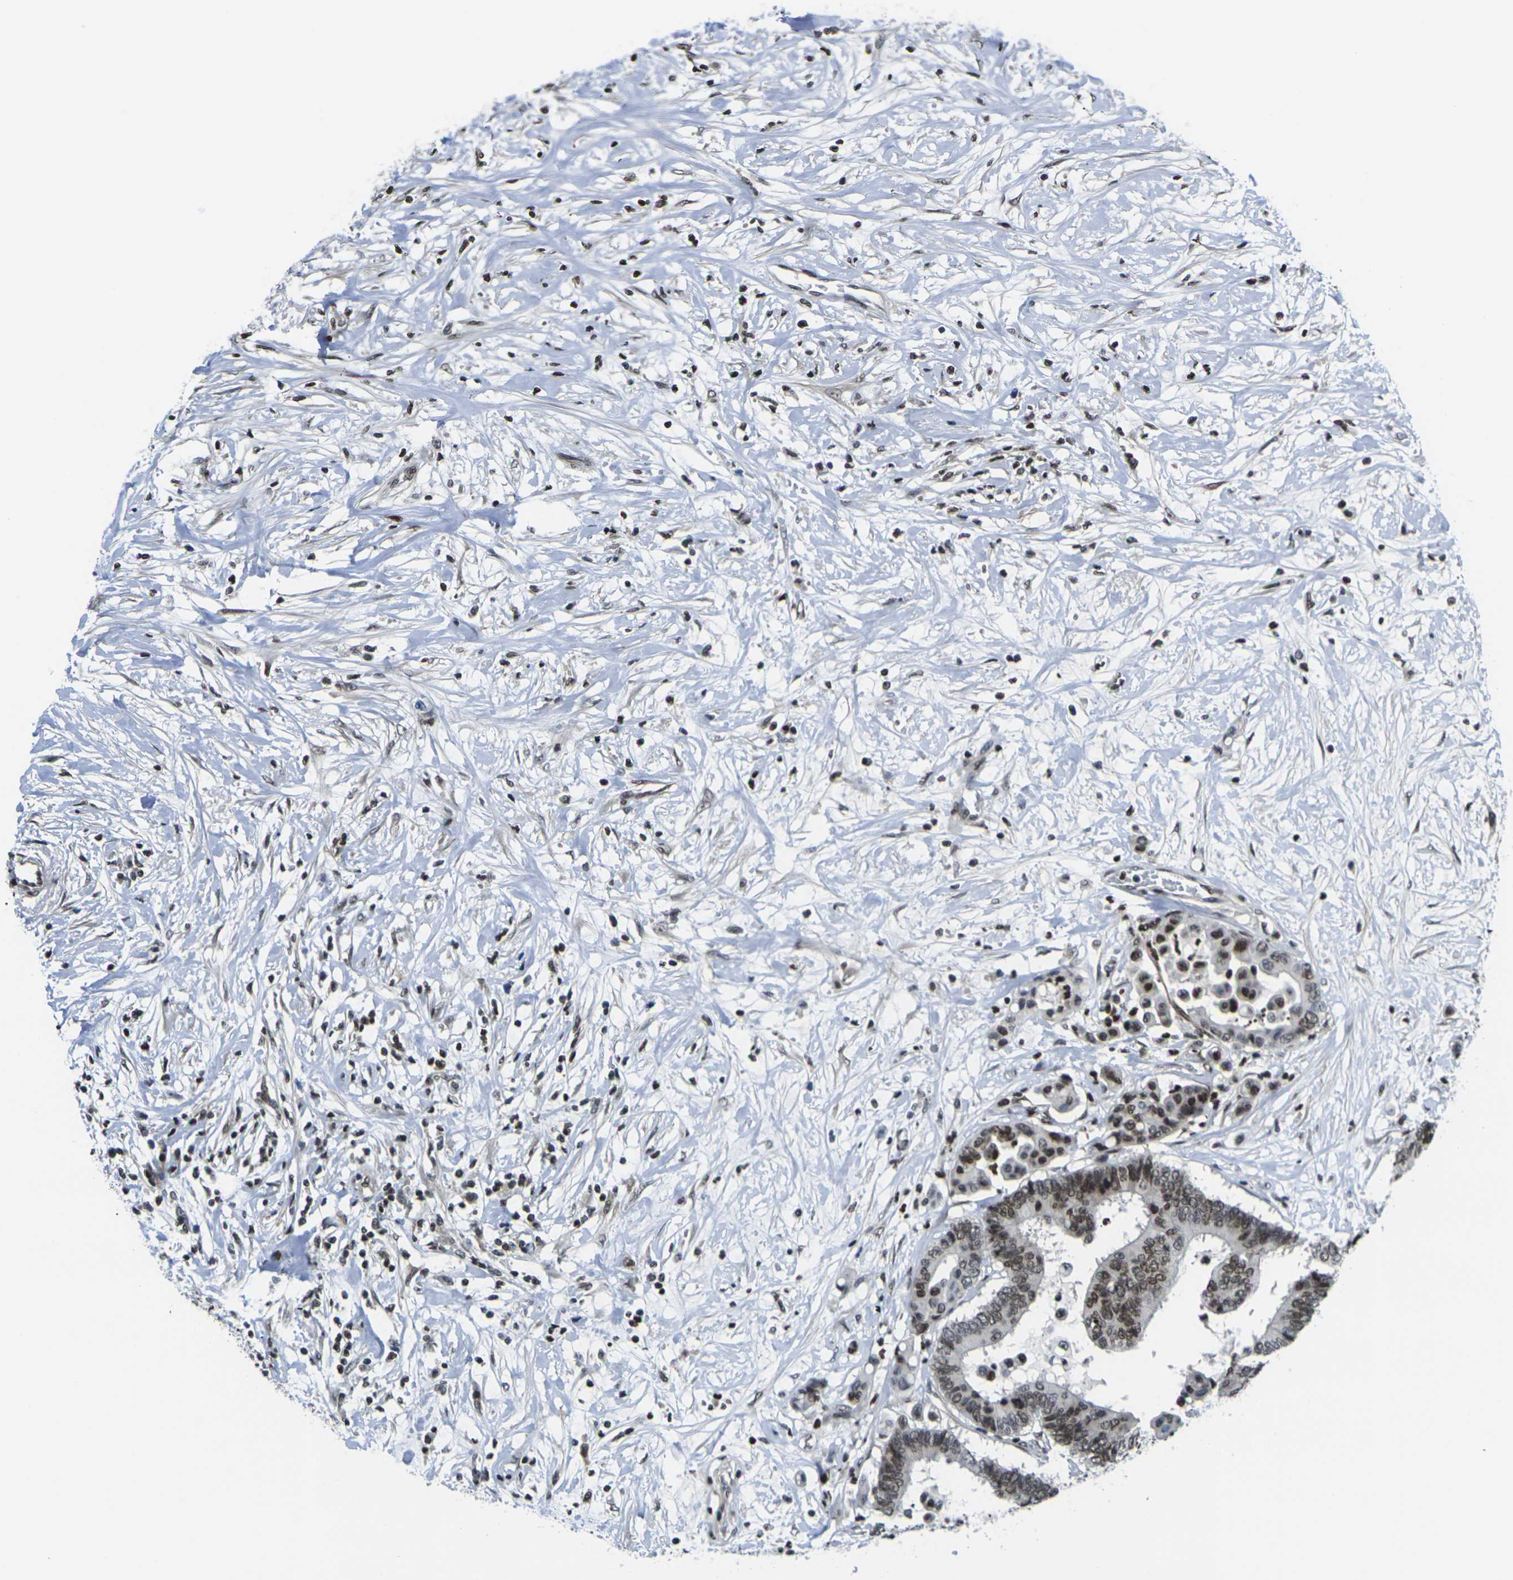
{"staining": {"intensity": "moderate", "quantity": "25%-75%", "location": "nuclear"}, "tissue": "colorectal cancer", "cell_type": "Tumor cells", "image_type": "cancer", "snomed": [{"axis": "morphology", "description": "Normal tissue, NOS"}, {"axis": "morphology", "description": "Adenocarcinoma, NOS"}, {"axis": "topography", "description": "Colon"}], "caption": "This photomicrograph shows colorectal adenocarcinoma stained with immunohistochemistry (IHC) to label a protein in brown. The nuclear of tumor cells show moderate positivity for the protein. Nuclei are counter-stained blue.", "gene": "H1-10", "patient": {"sex": "male", "age": 82}}